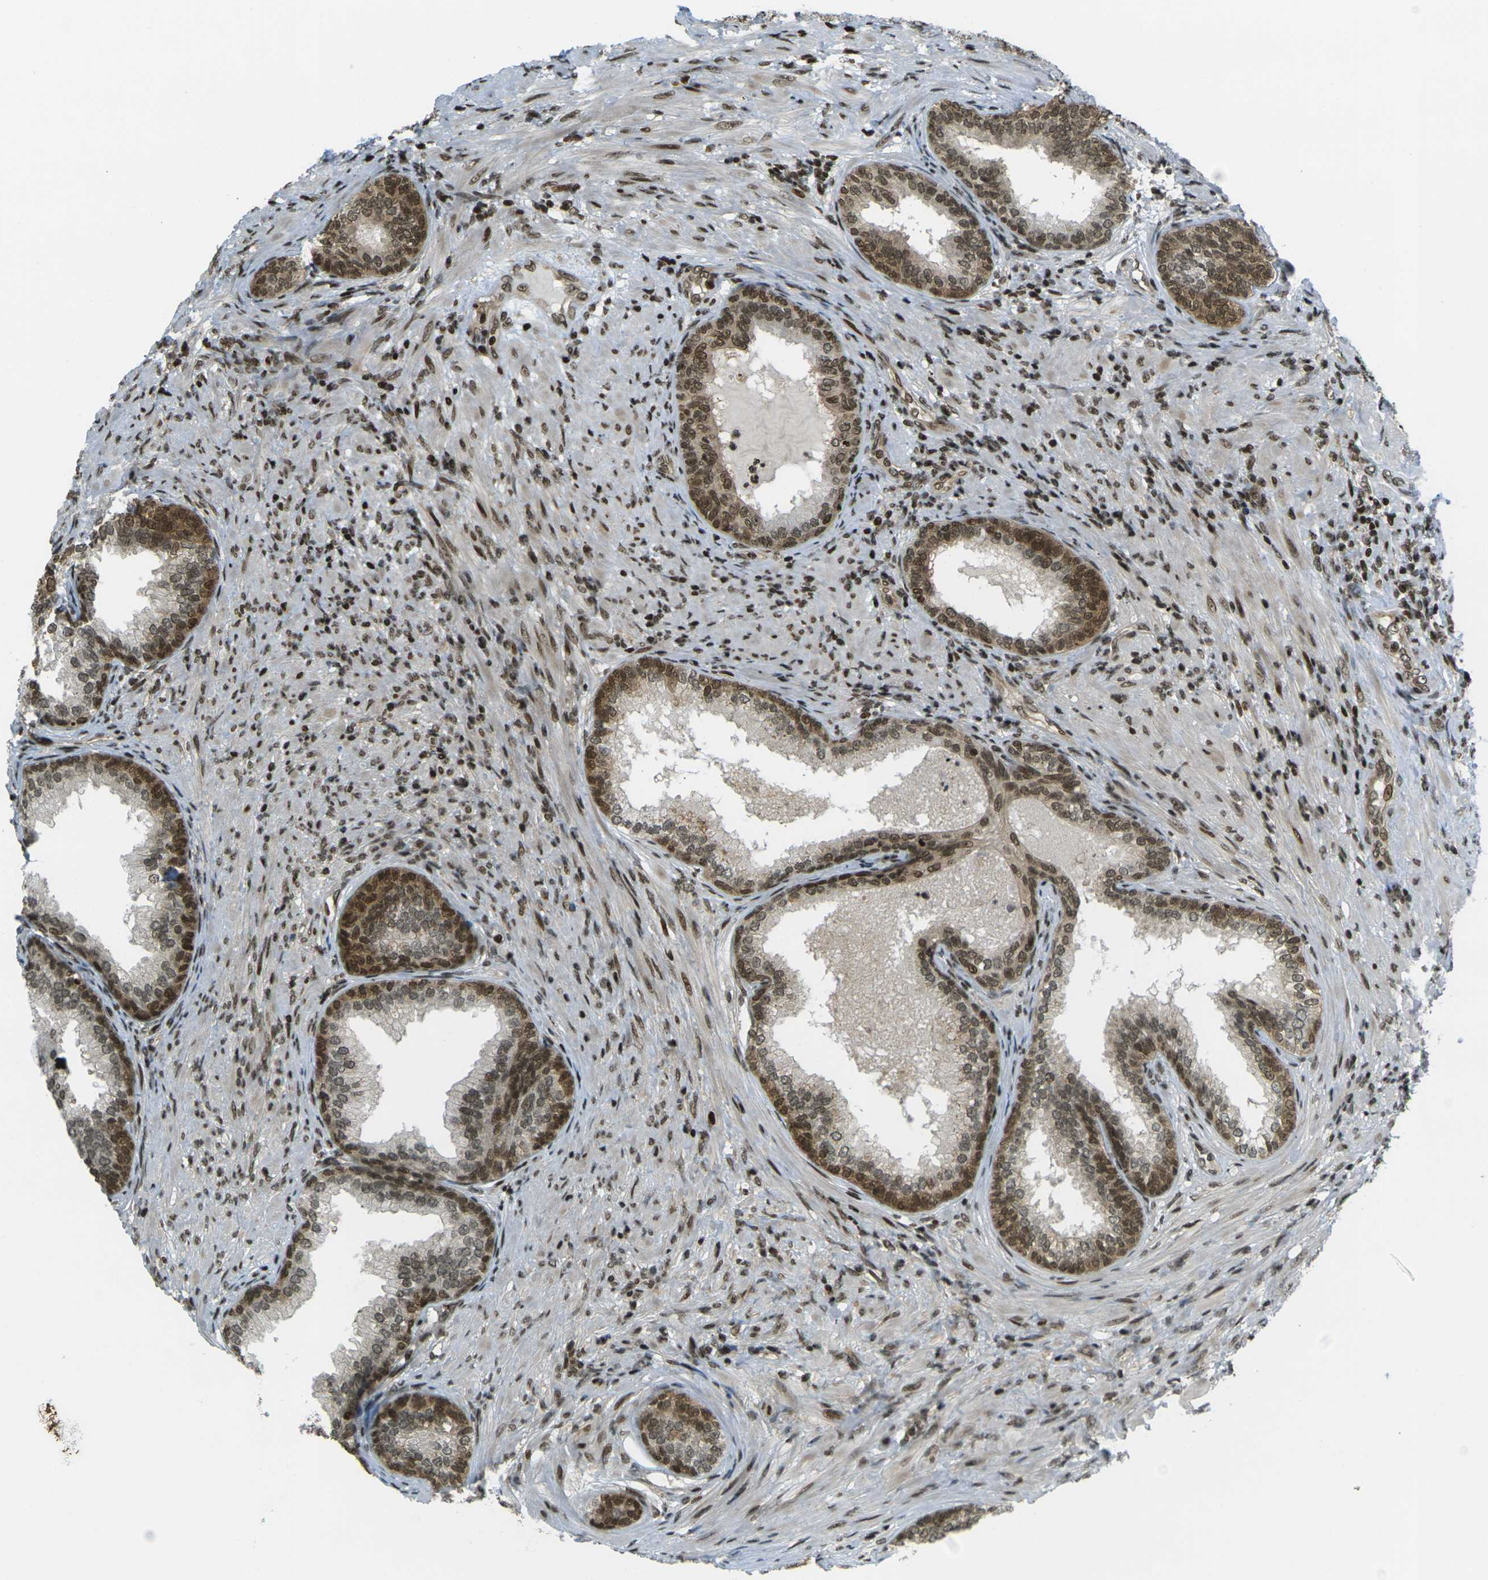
{"staining": {"intensity": "moderate", "quantity": ">75%", "location": "cytoplasmic/membranous,nuclear"}, "tissue": "prostate", "cell_type": "Glandular cells", "image_type": "normal", "snomed": [{"axis": "morphology", "description": "Normal tissue, NOS"}, {"axis": "topography", "description": "Prostate"}], "caption": "Immunohistochemical staining of benign human prostate exhibits moderate cytoplasmic/membranous,nuclear protein expression in approximately >75% of glandular cells.", "gene": "RUVBL2", "patient": {"sex": "male", "age": 76}}